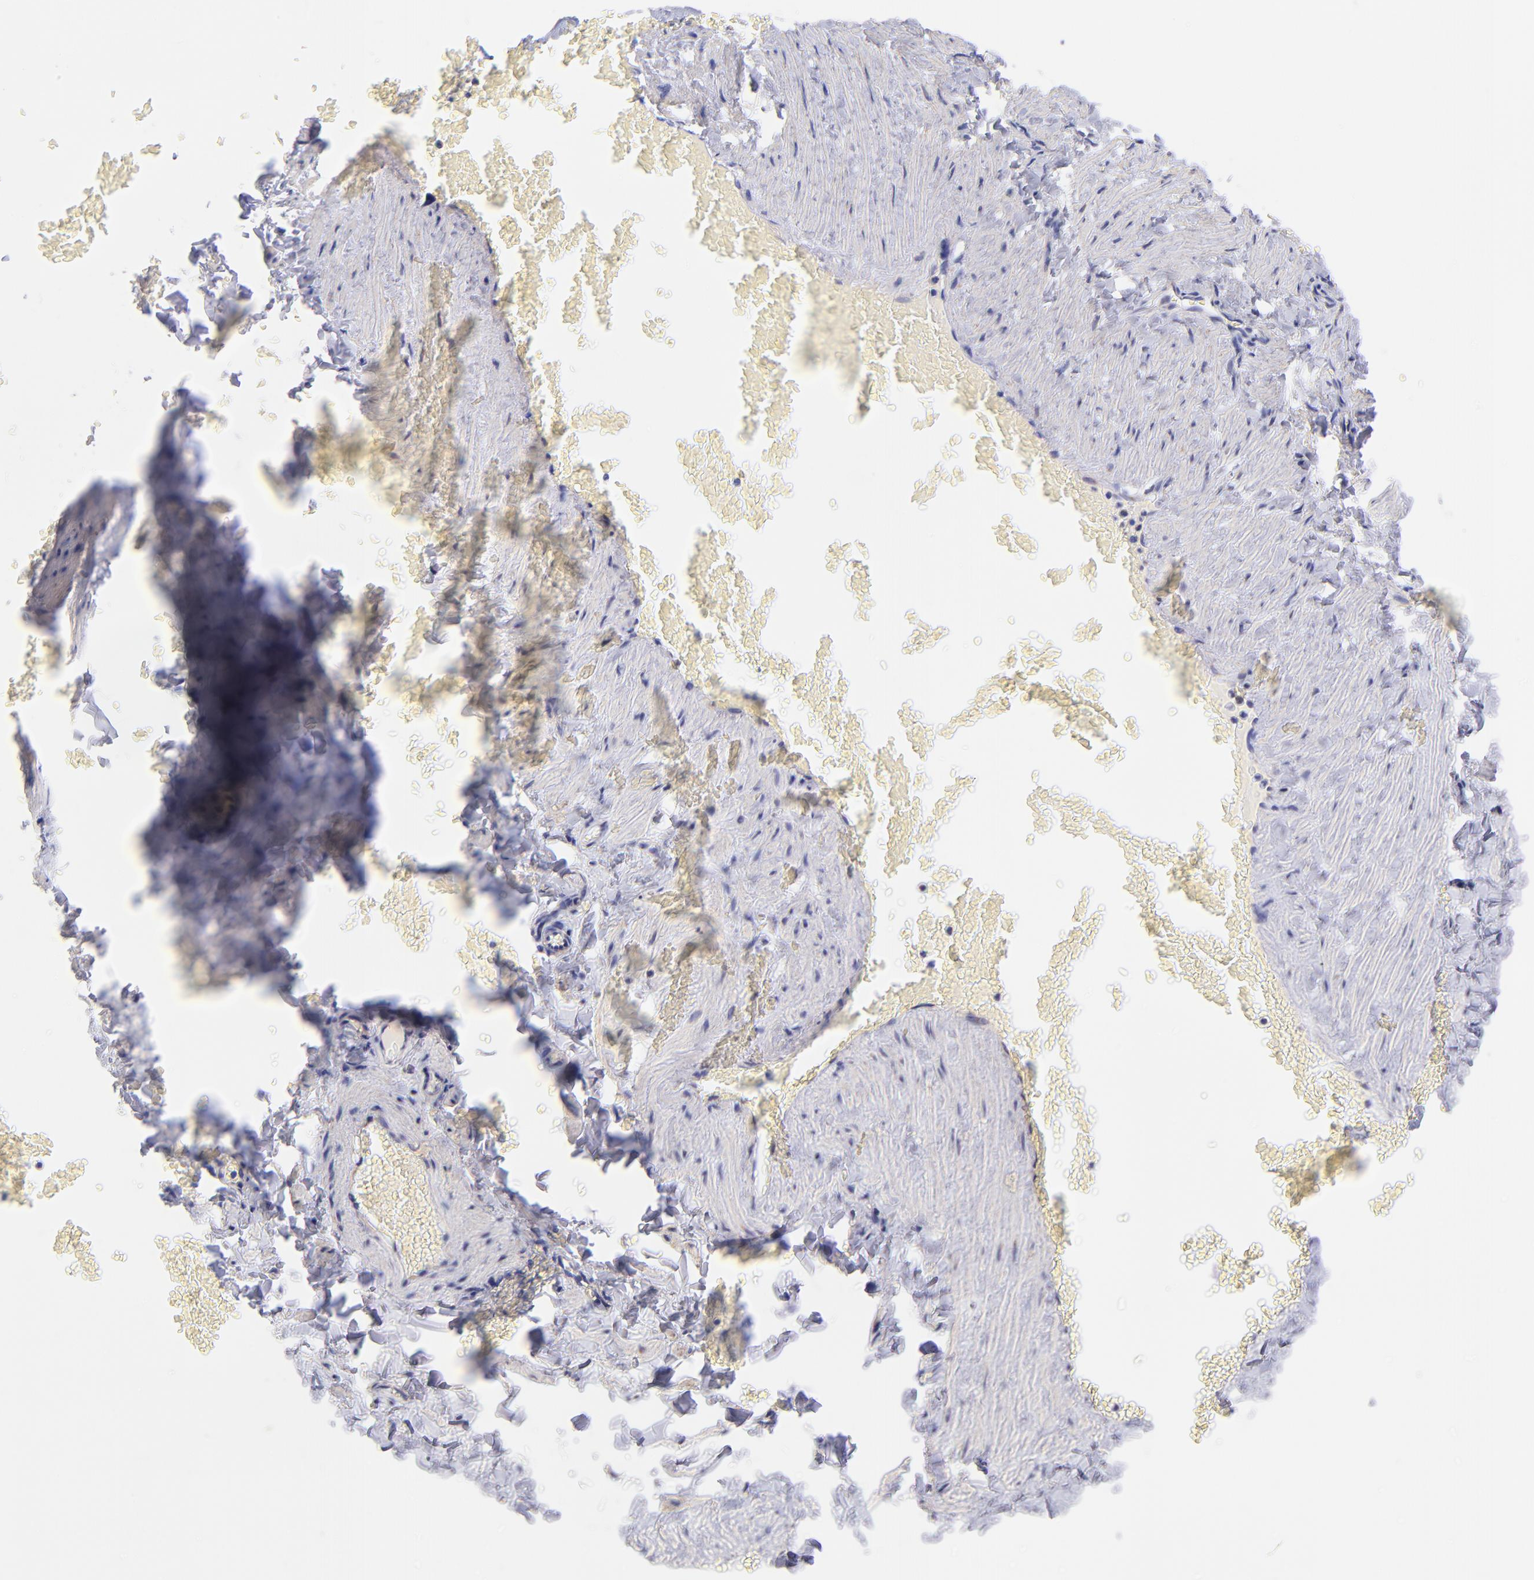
{"staining": {"intensity": "negative", "quantity": "none", "location": "none"}, "tissue": "adipose tissue", "cell_type": "Adipocytes", "image_type": "normal", "snomed": [{"axis": "morphology", "description": "Normal tissue, NOS"}, {"axis": "topography", "description": "Vascular tissue"}], "caption": "Adipocytes show no significant protein expression in benign adipose tissue.", "gene": "NDUFB7", "patient": {"sex": "male", "age": 41}}